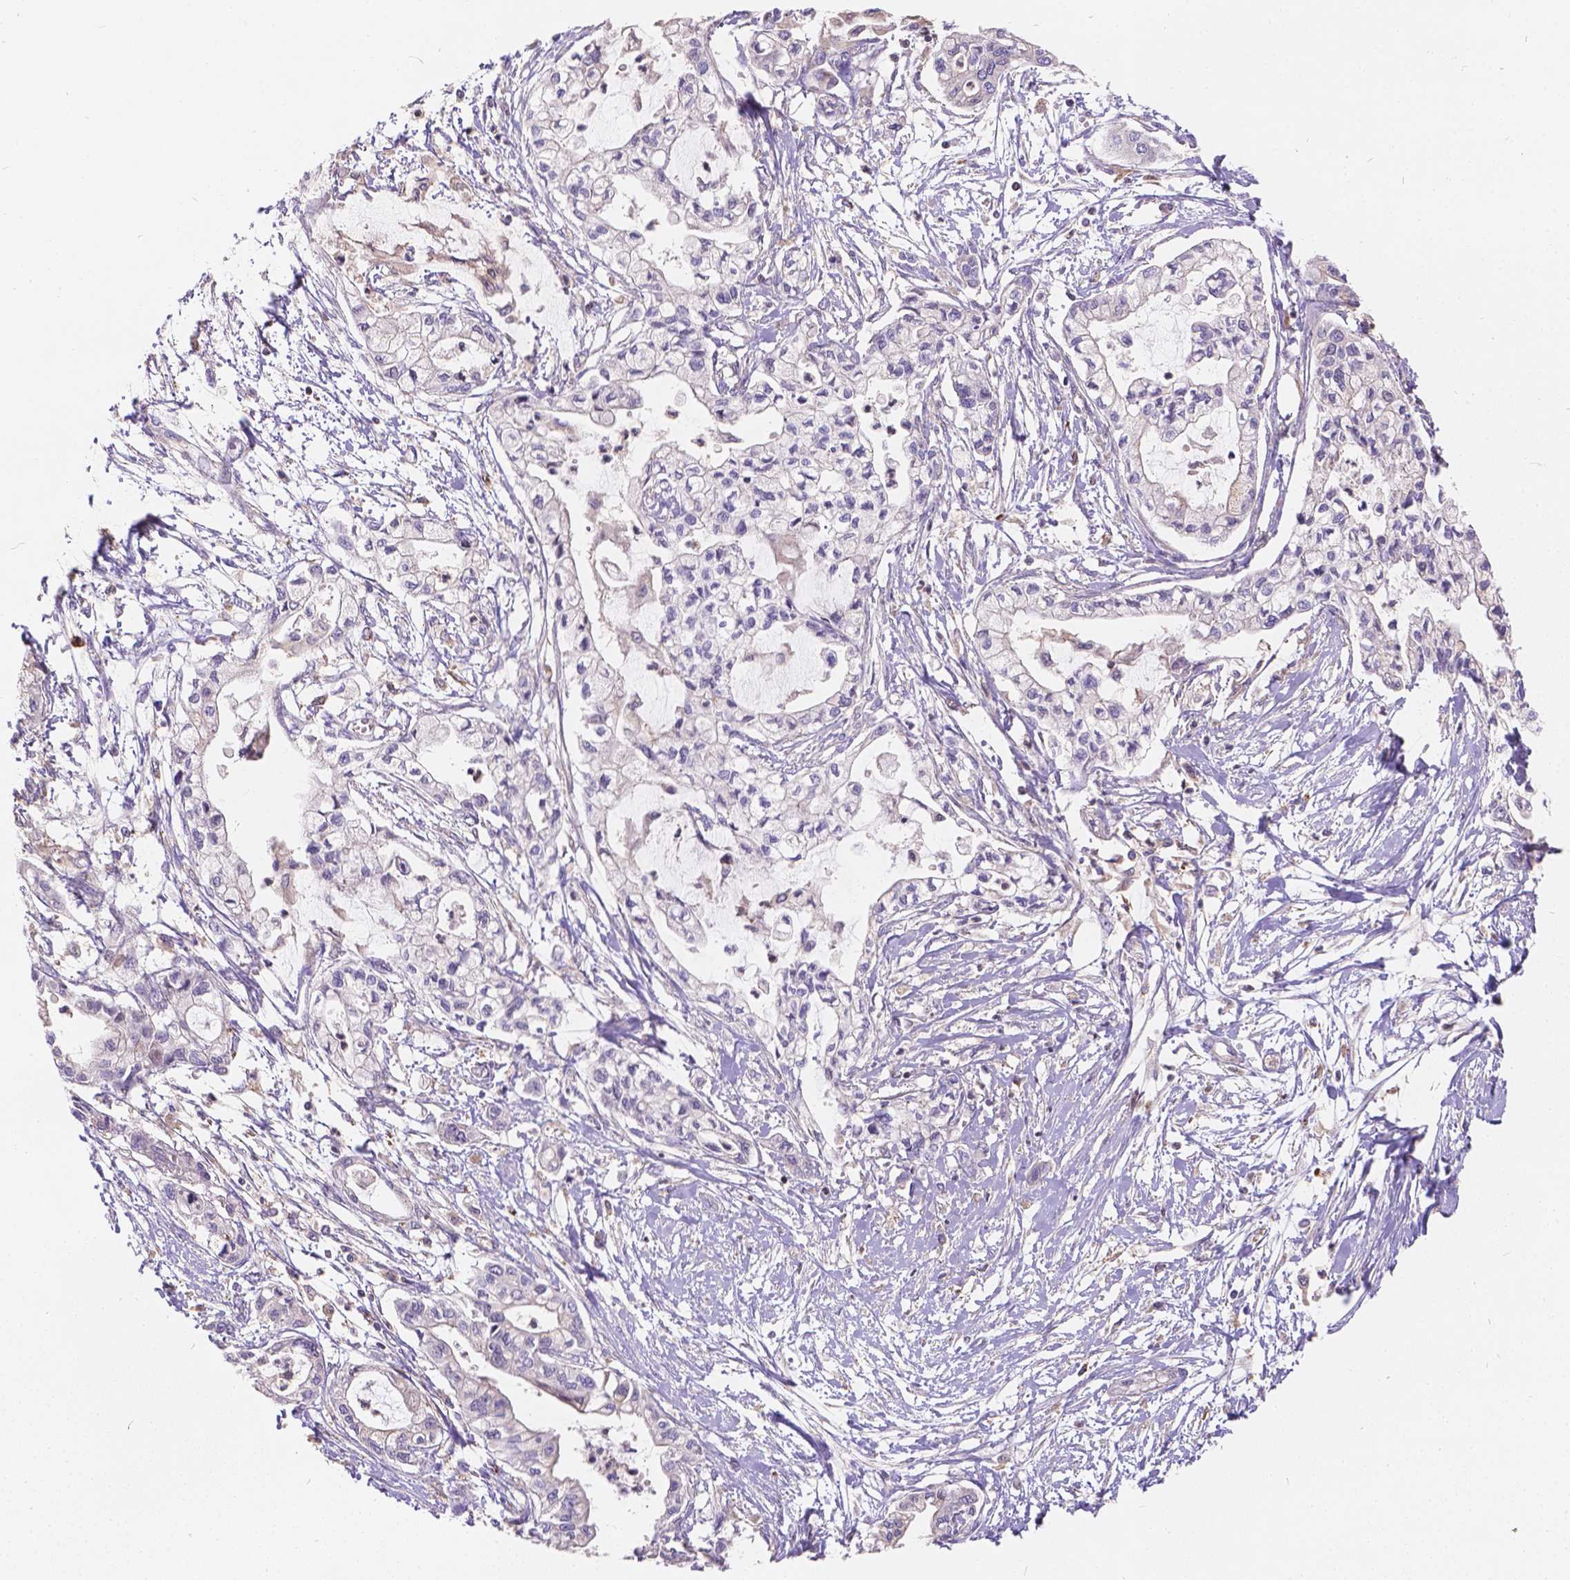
{"staining": {"intensity": "negative", "quantity": "none", "location": "none"}, "tissue": "pancreatic cancer", "cell_type": "Tumor cells", "image_type": "cancer", "snomed": [{"axis": "morphology", "description": "Adenocarcinoma, NOS"}, {"axis": "topography", "description": "Pancreas"}], "caption": "Tumor cells are negative for protein expression in human pancreatic adenocarcinoma.", "gene": "CDK10", "patient": {"sex": "male", "age": 54}}